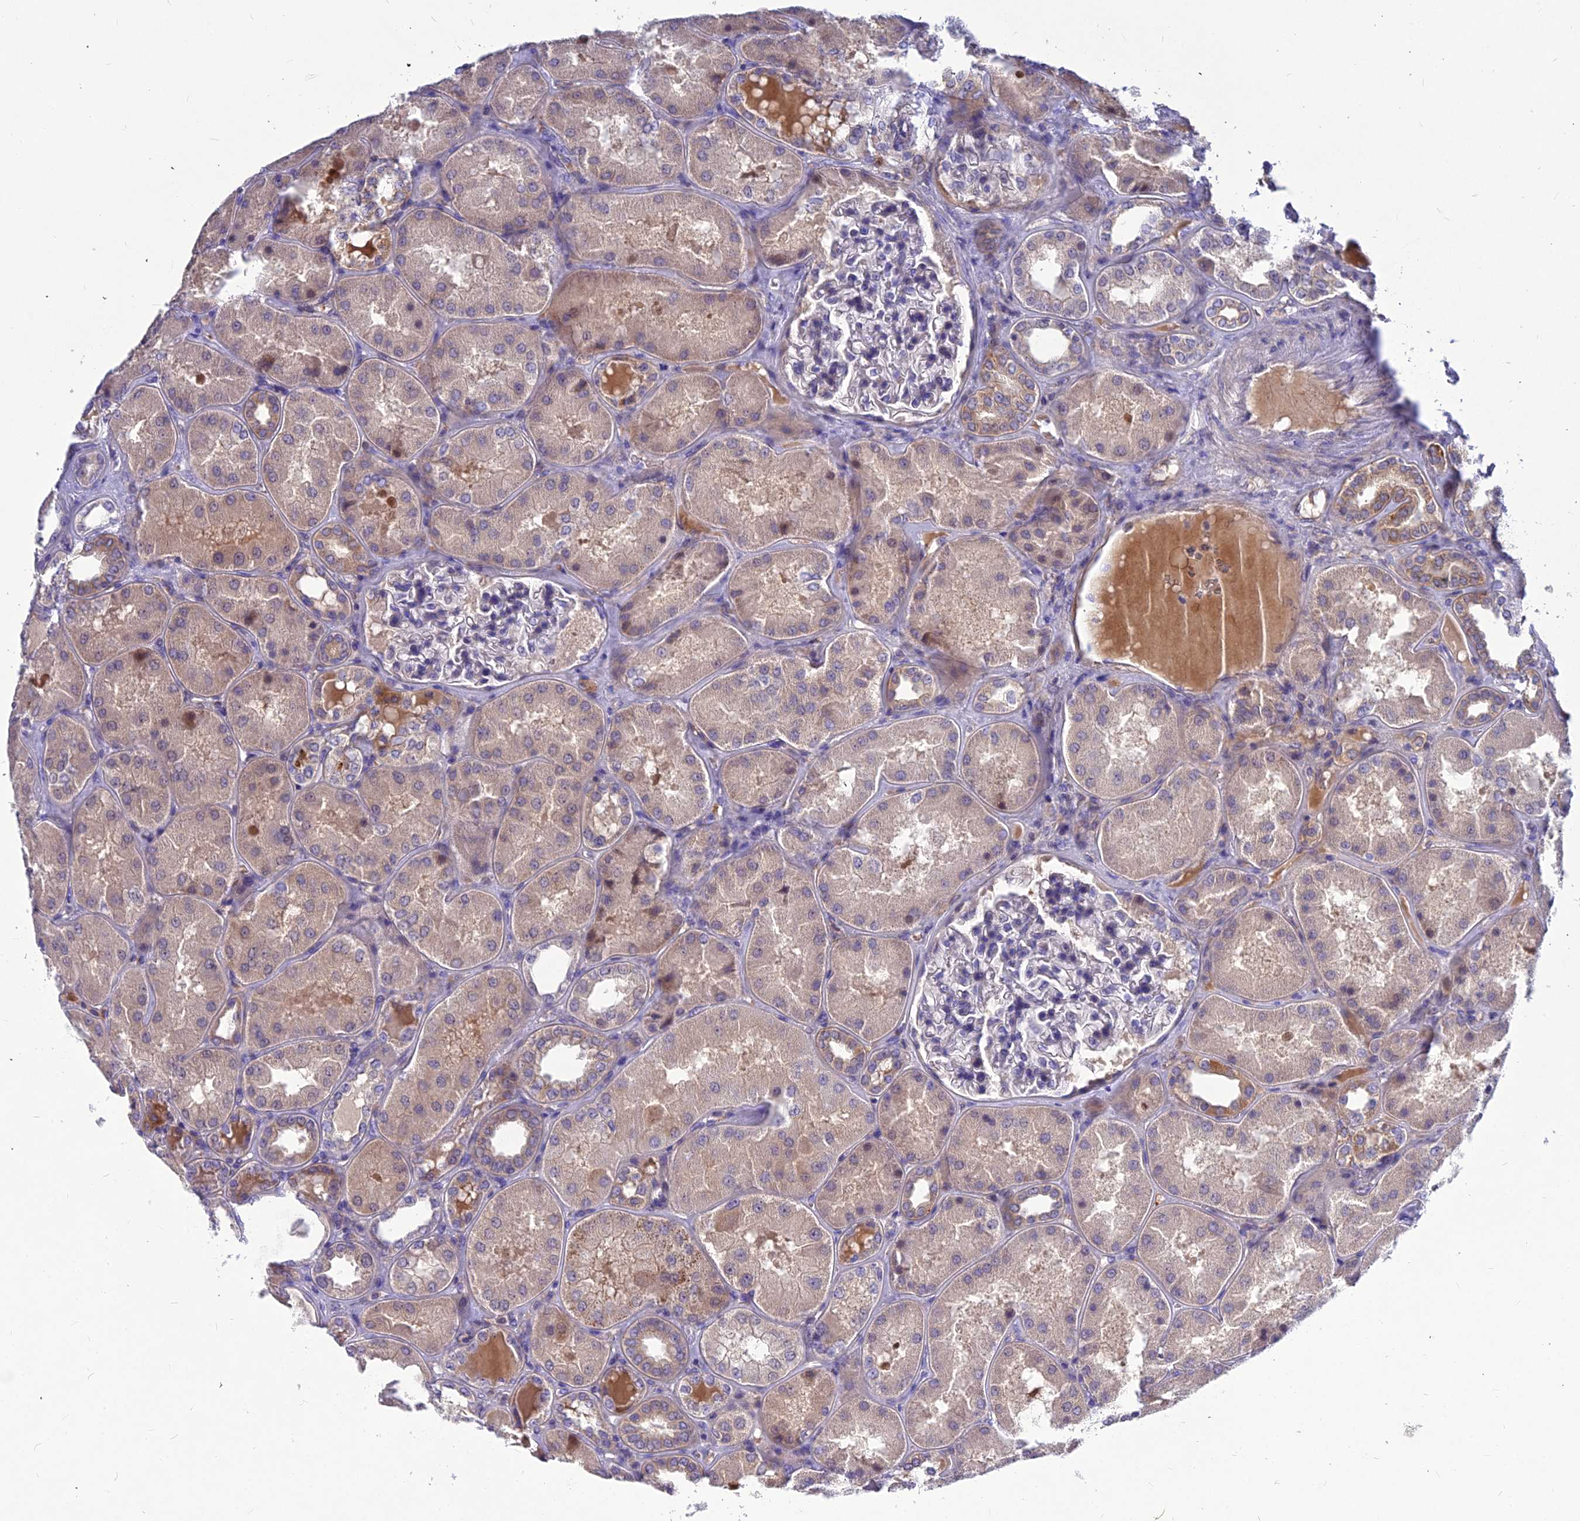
{"staining": {"intensity": "weak", "quantity": "<25%", "location": "cytoplasmic/membranous"}, "tissue": "kidney", "cell_type": "Cells in glomeruli", "image_type": "normal", "snomed": [{"axis": "morphology", "description": "Normal tissue, NOS"}, {"axis": "topography", "description": "Kidney"}], "caption": "Immunohistochemistry micrograph of unremarkable kidney stained for a protein (brown), which demonstrates no positivity in cells in glomeruli.", "gene": "DMRTA1", "patient": {"sex": "female", "age": 56}}